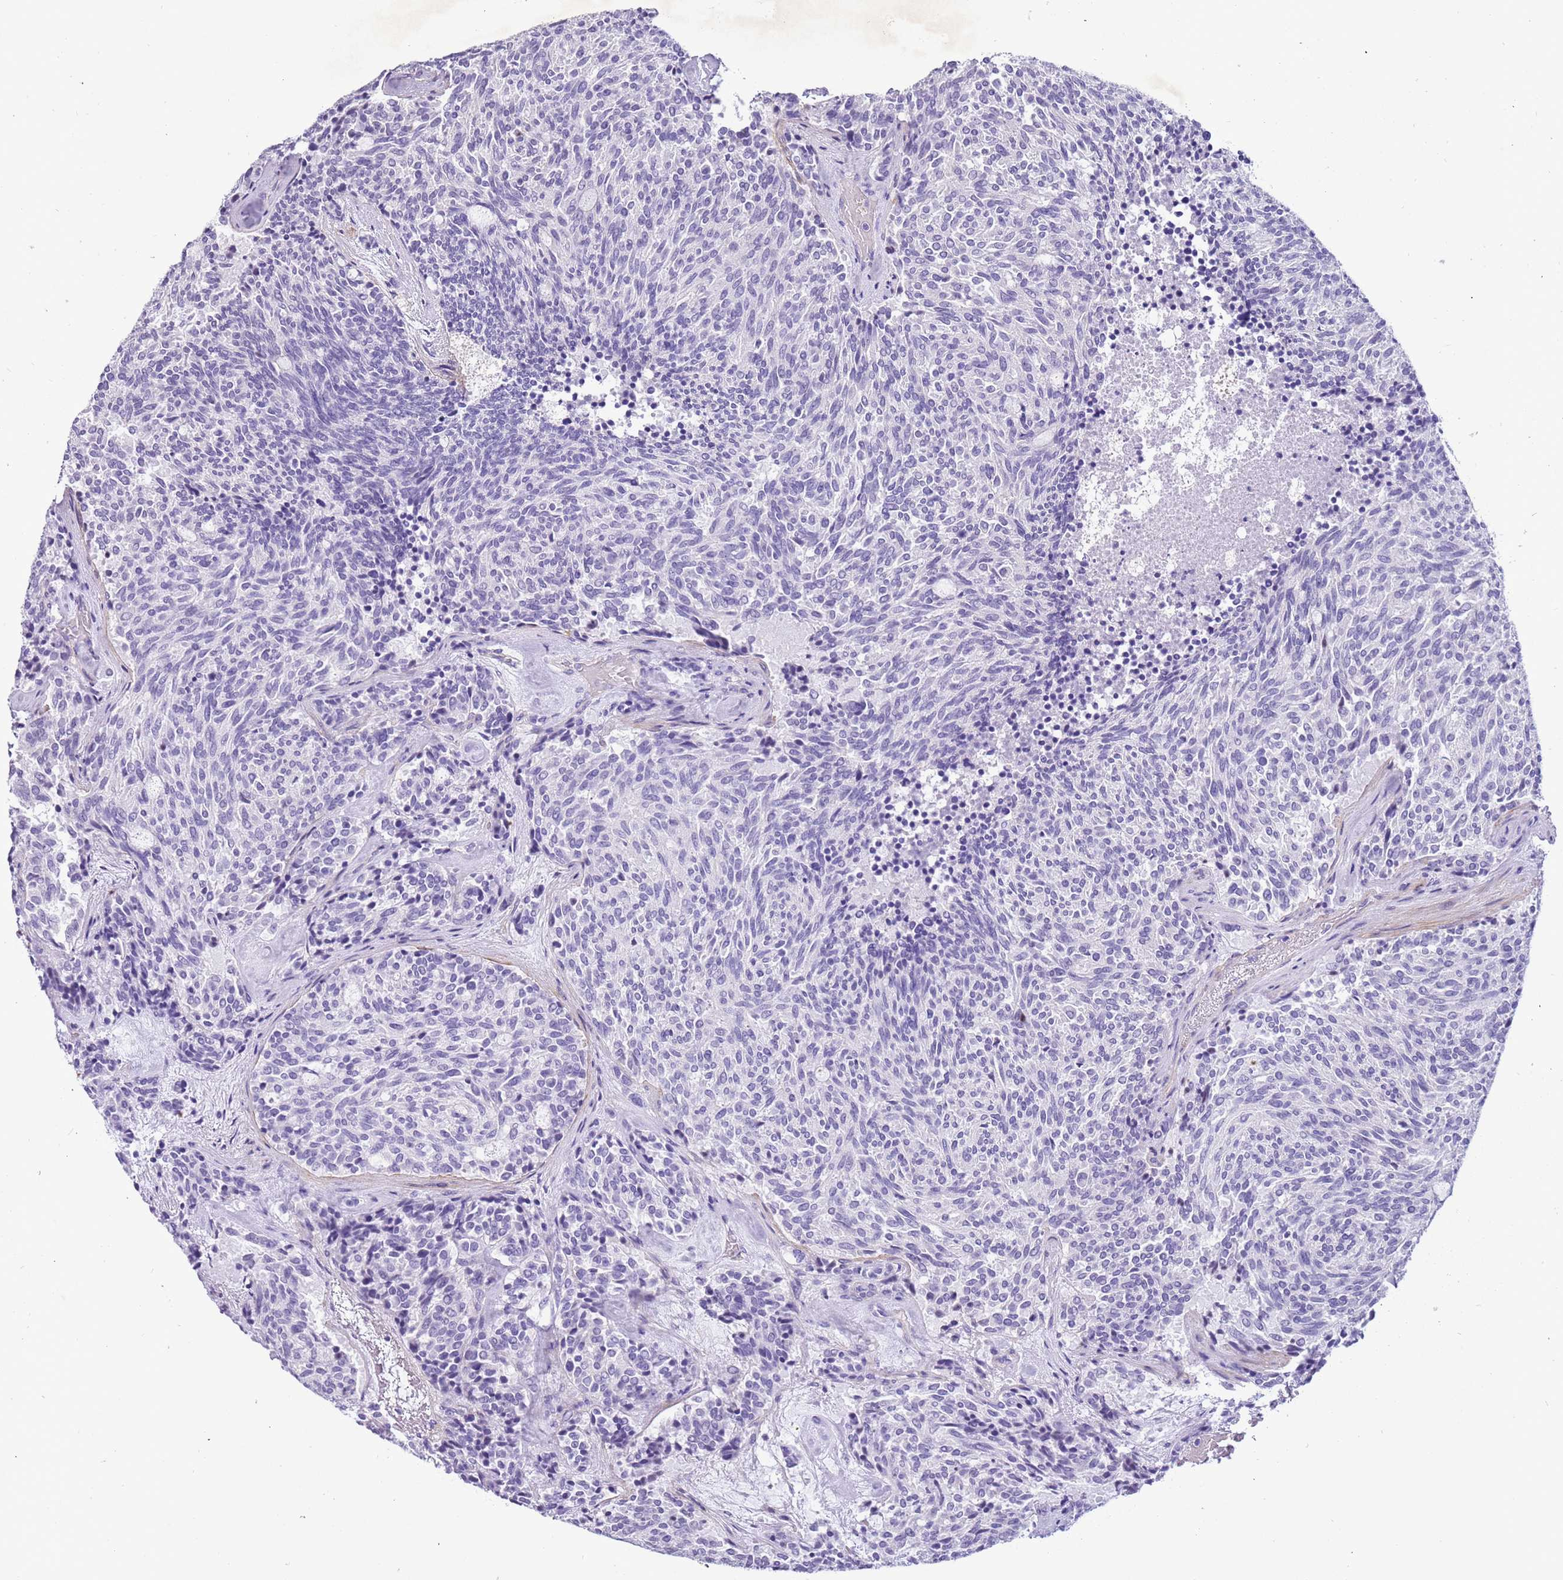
{"staining": {"intensity": "negative", "quantity": "none", "location": "none"}, "tissue": "carcinoid", "cell_type": "Tumor cells", "image_type": "cancer", "snomed": [{"axis": "morphology", "description": "Carcinoid, malignant, NOS"}, {"axis": "topography", "description": "Pancreas"}], "caption": "An immunohistochemistry (IHC) image of carcinoid is shown. There is no staining in tumor cells of carcinoid.", "gene": "PCGF2", "patient": {"sex": "female", "age": 54}}